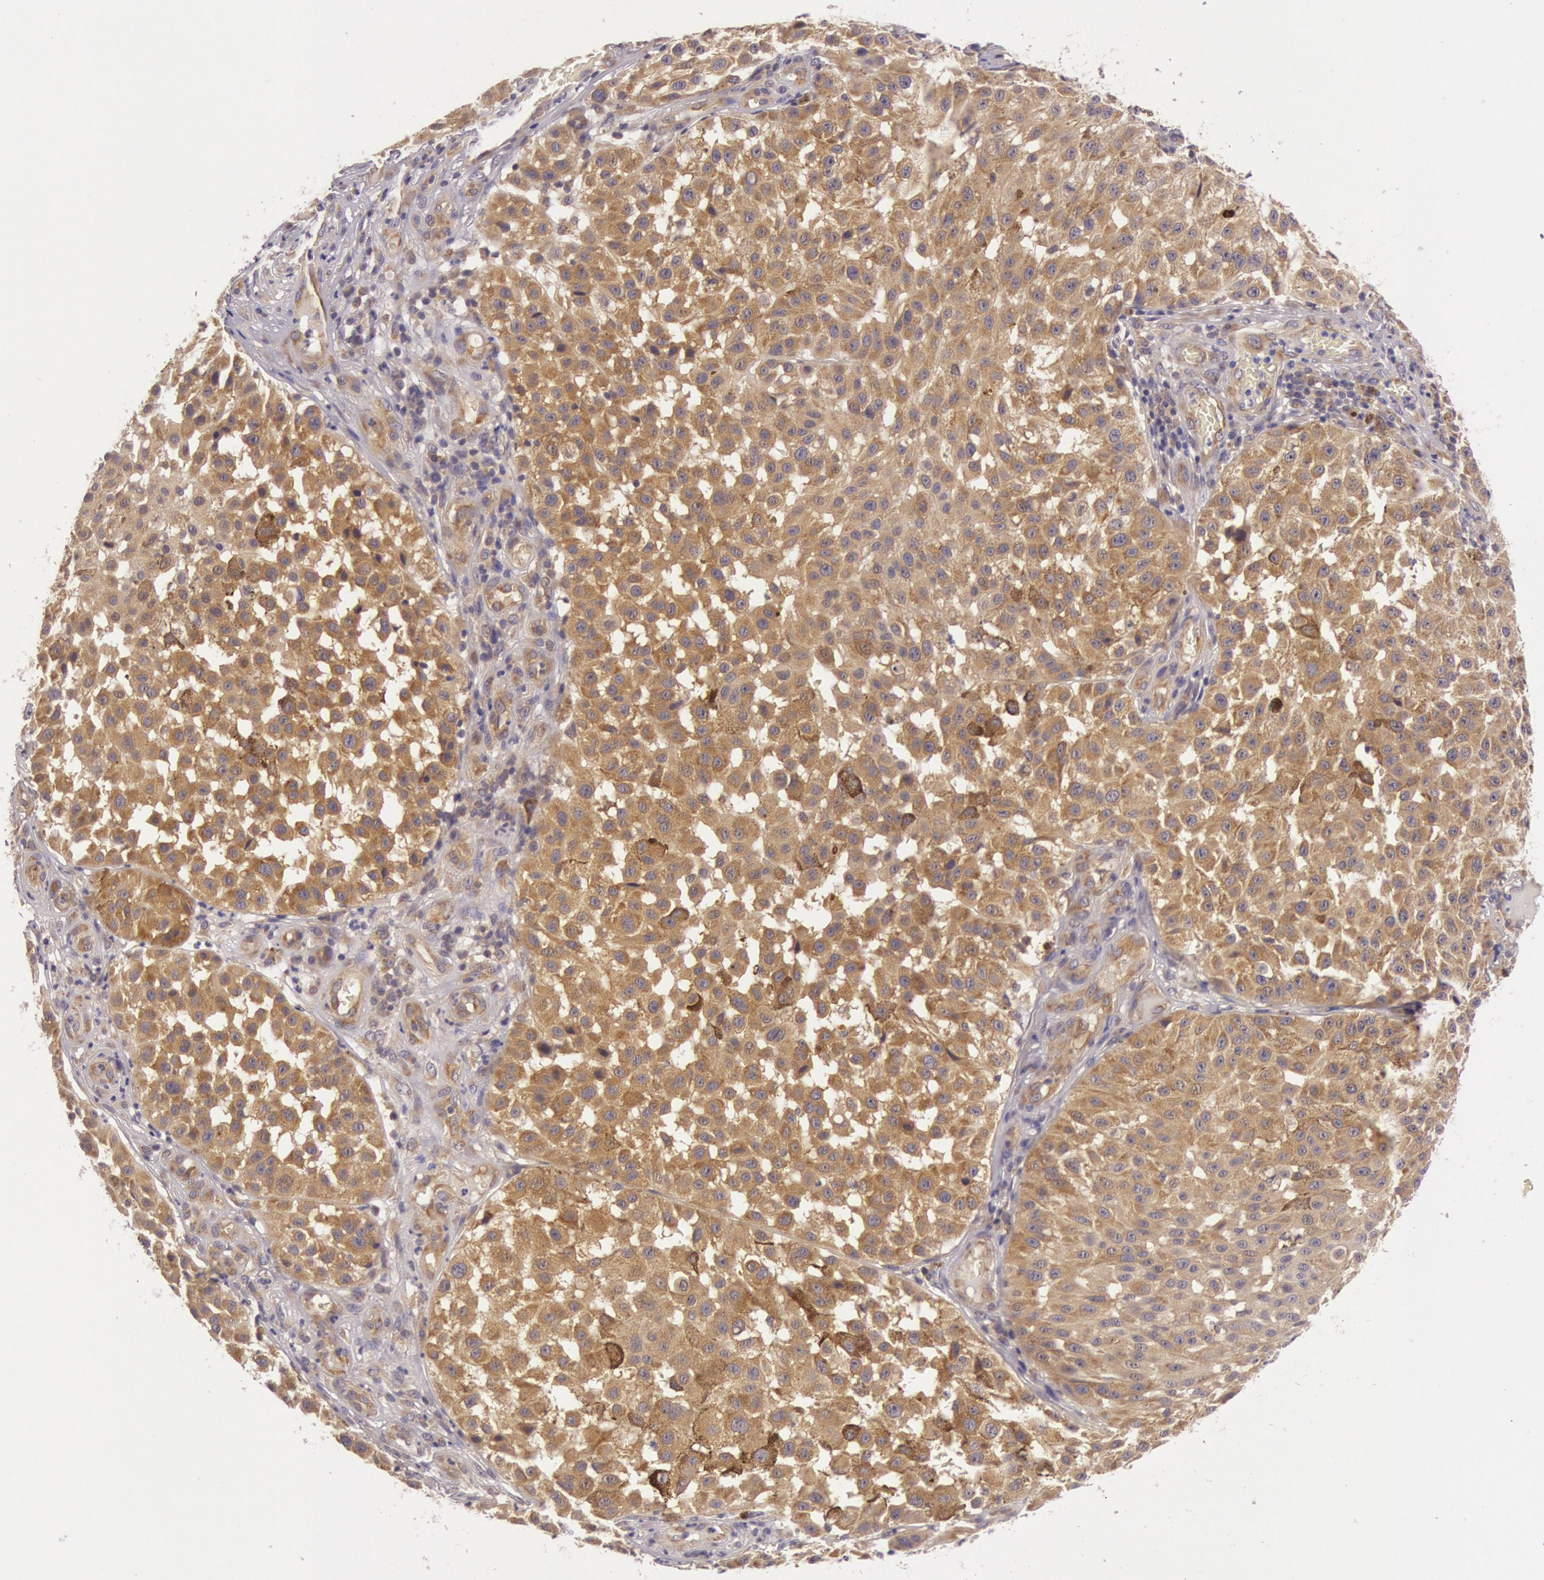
{"staining": {"intensity": "moderate", "quantity": ">75%", "location": "cytoplasmic/membranous"}, "tissue": "melanoma", "cell_type": "Tumor cells", "image_type": "cancer", "snomed": [{"axis": "morphology", "description": "Malignant melanoma, NOS"}, {"axis": "topography", "description": "Skin"}], "caption": "The image displays immunohistochemical staining of malignant melanoma. There is moderate cytoplasmic/membranous positivity is seen in about >75% of tumor cells. (Stains: DAB (3,3'-diaminobenzidine) in brown, nuclei in blue, Microscopy: brightfield microscopy at high magnification).", "gene": "CHUK", "patient": {"sex": "female", "age": 64}}